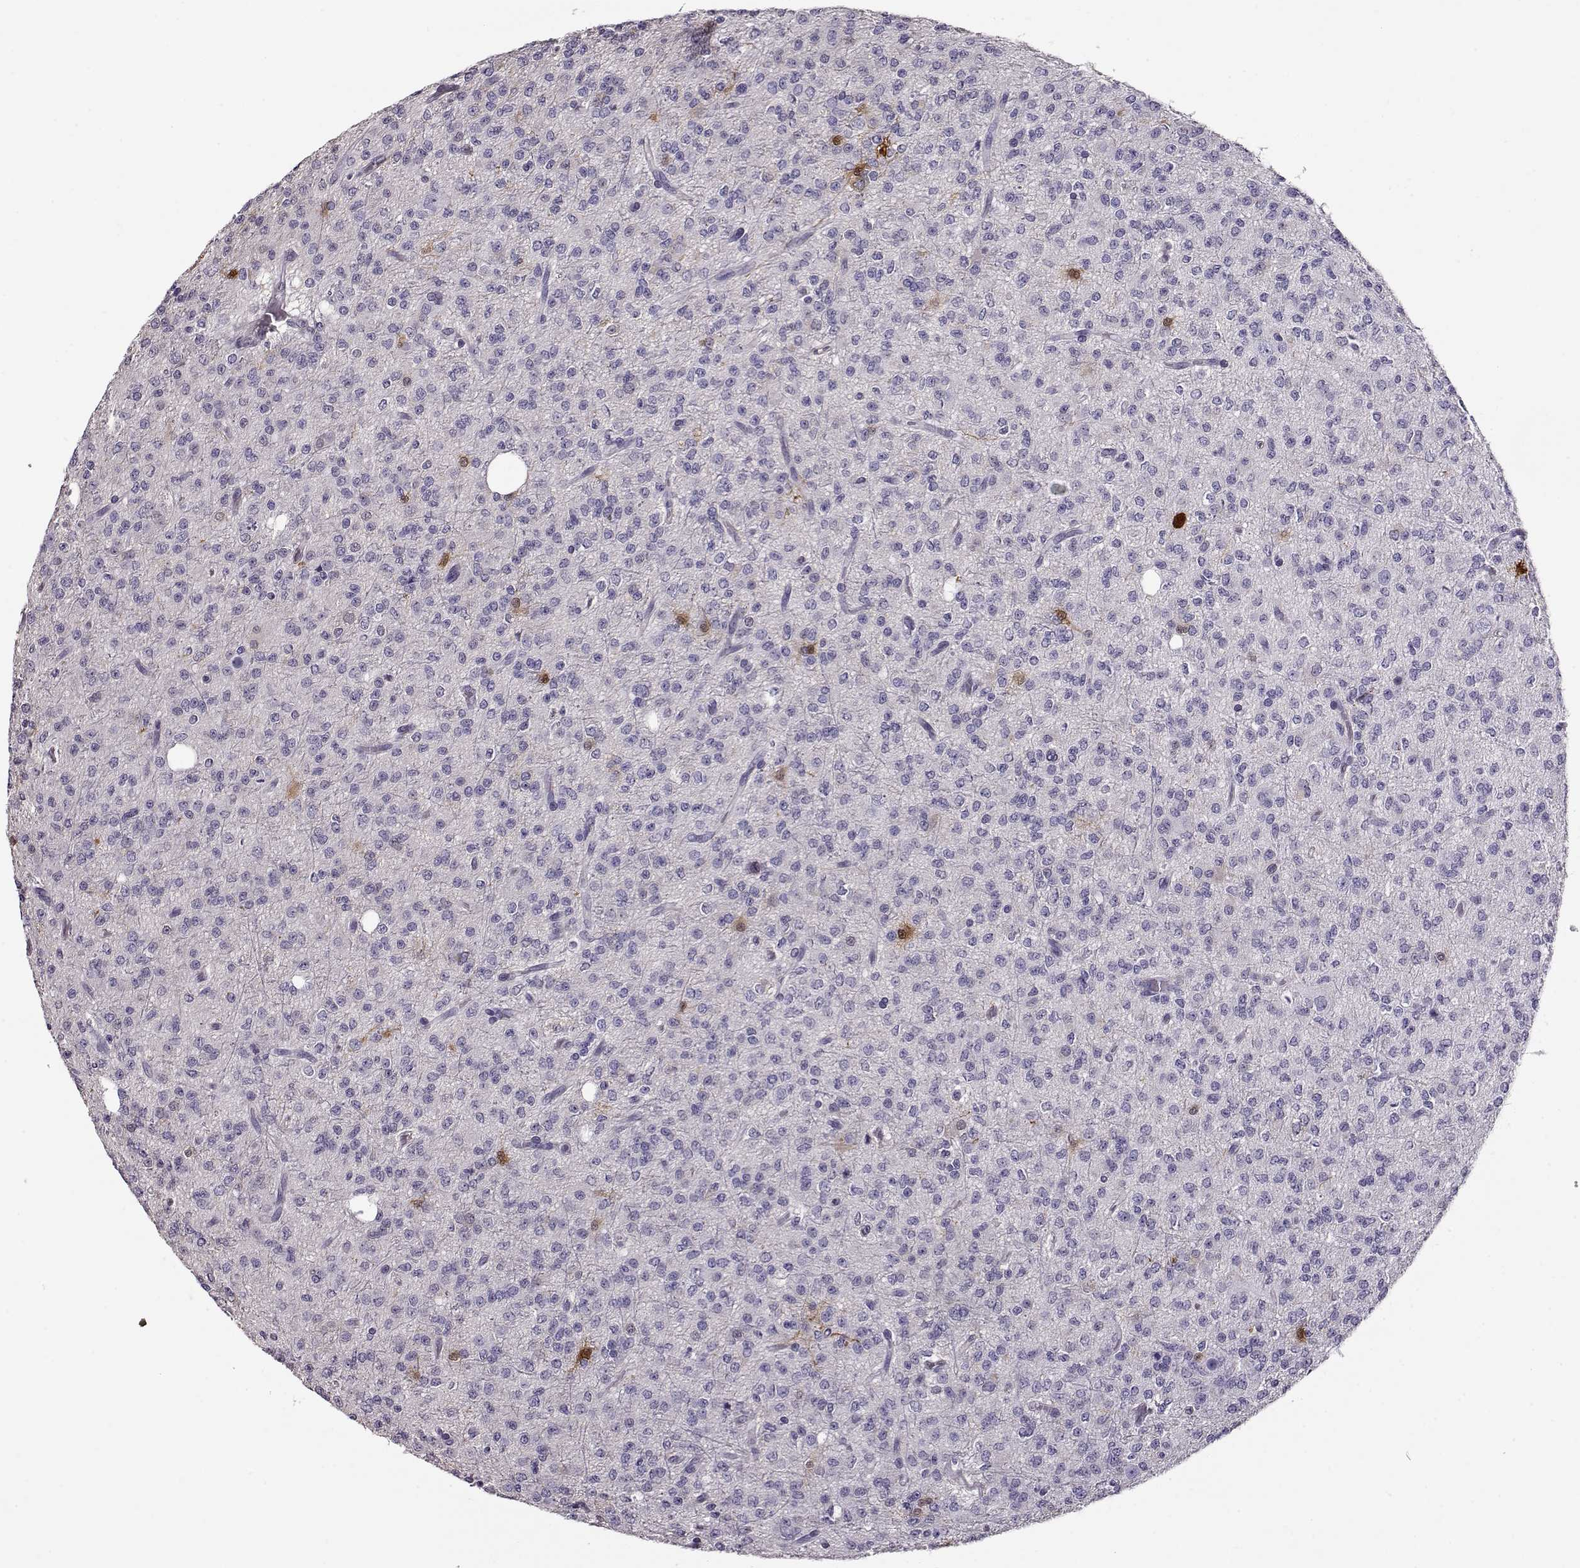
{"staining": {"intensity": "negative", "quantity": "none", "location": "none"}, "tissue": "glioma", "cell_type": "Tumor cells", "image_type": "cancer", "snomed": [{"axis": "morphology", "description": "Glioma, malignant, Low grade"}, {"axis": "topography", "description": "Brain"}], "caption": "This image is of malignant glioma (low-grade) stained with immunohistochemistry to label a protein in brown with the nuclei are counter-stained blue. There is no positivity in tumor cells.", "gene": "CCR8", "patient": {"sex": "male", "age": 27}}